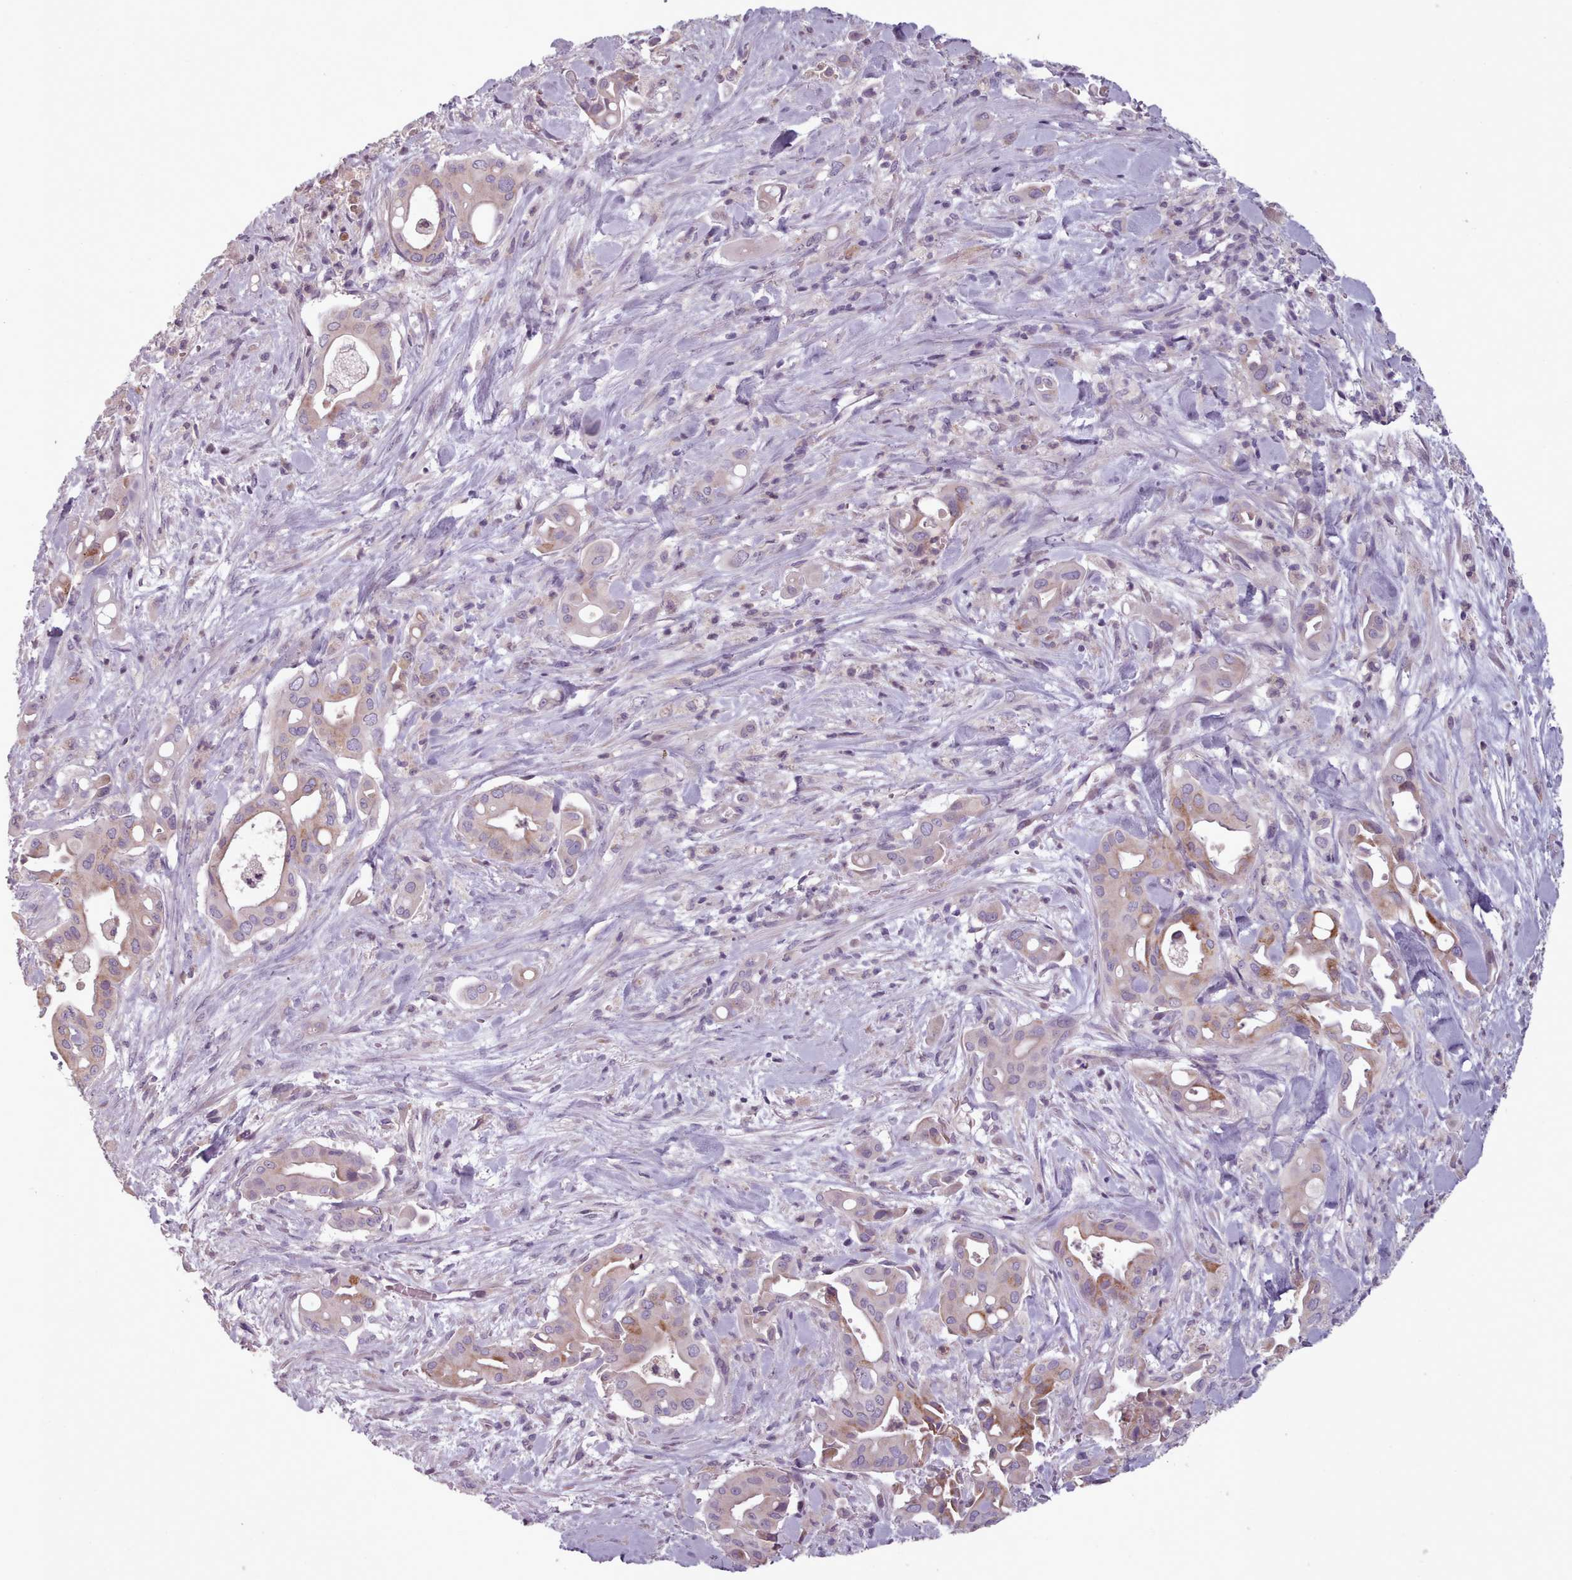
{"staining": {"intensity": "moderate", "quantity": "25%-75%", "location": "cytoplasmic/membranous"}, "tissue": "liver cancer", "cell_type": "Tumor cells", "image_type": "cancer", "snomed": [{"axis": "morphology", "description": "Cholangiocarcinoma"}, {"axis": "topography", "description": "Liver"}], "caption": "IHC (DAB) staining of liver cholangiocarcinoma demonstrates moderate cytoplasmic/membranous protein staining in approximately 25%-75% of tumor cells.", "gene": "LAPTM5", "patient": {"sex": "female", "age": 68}}